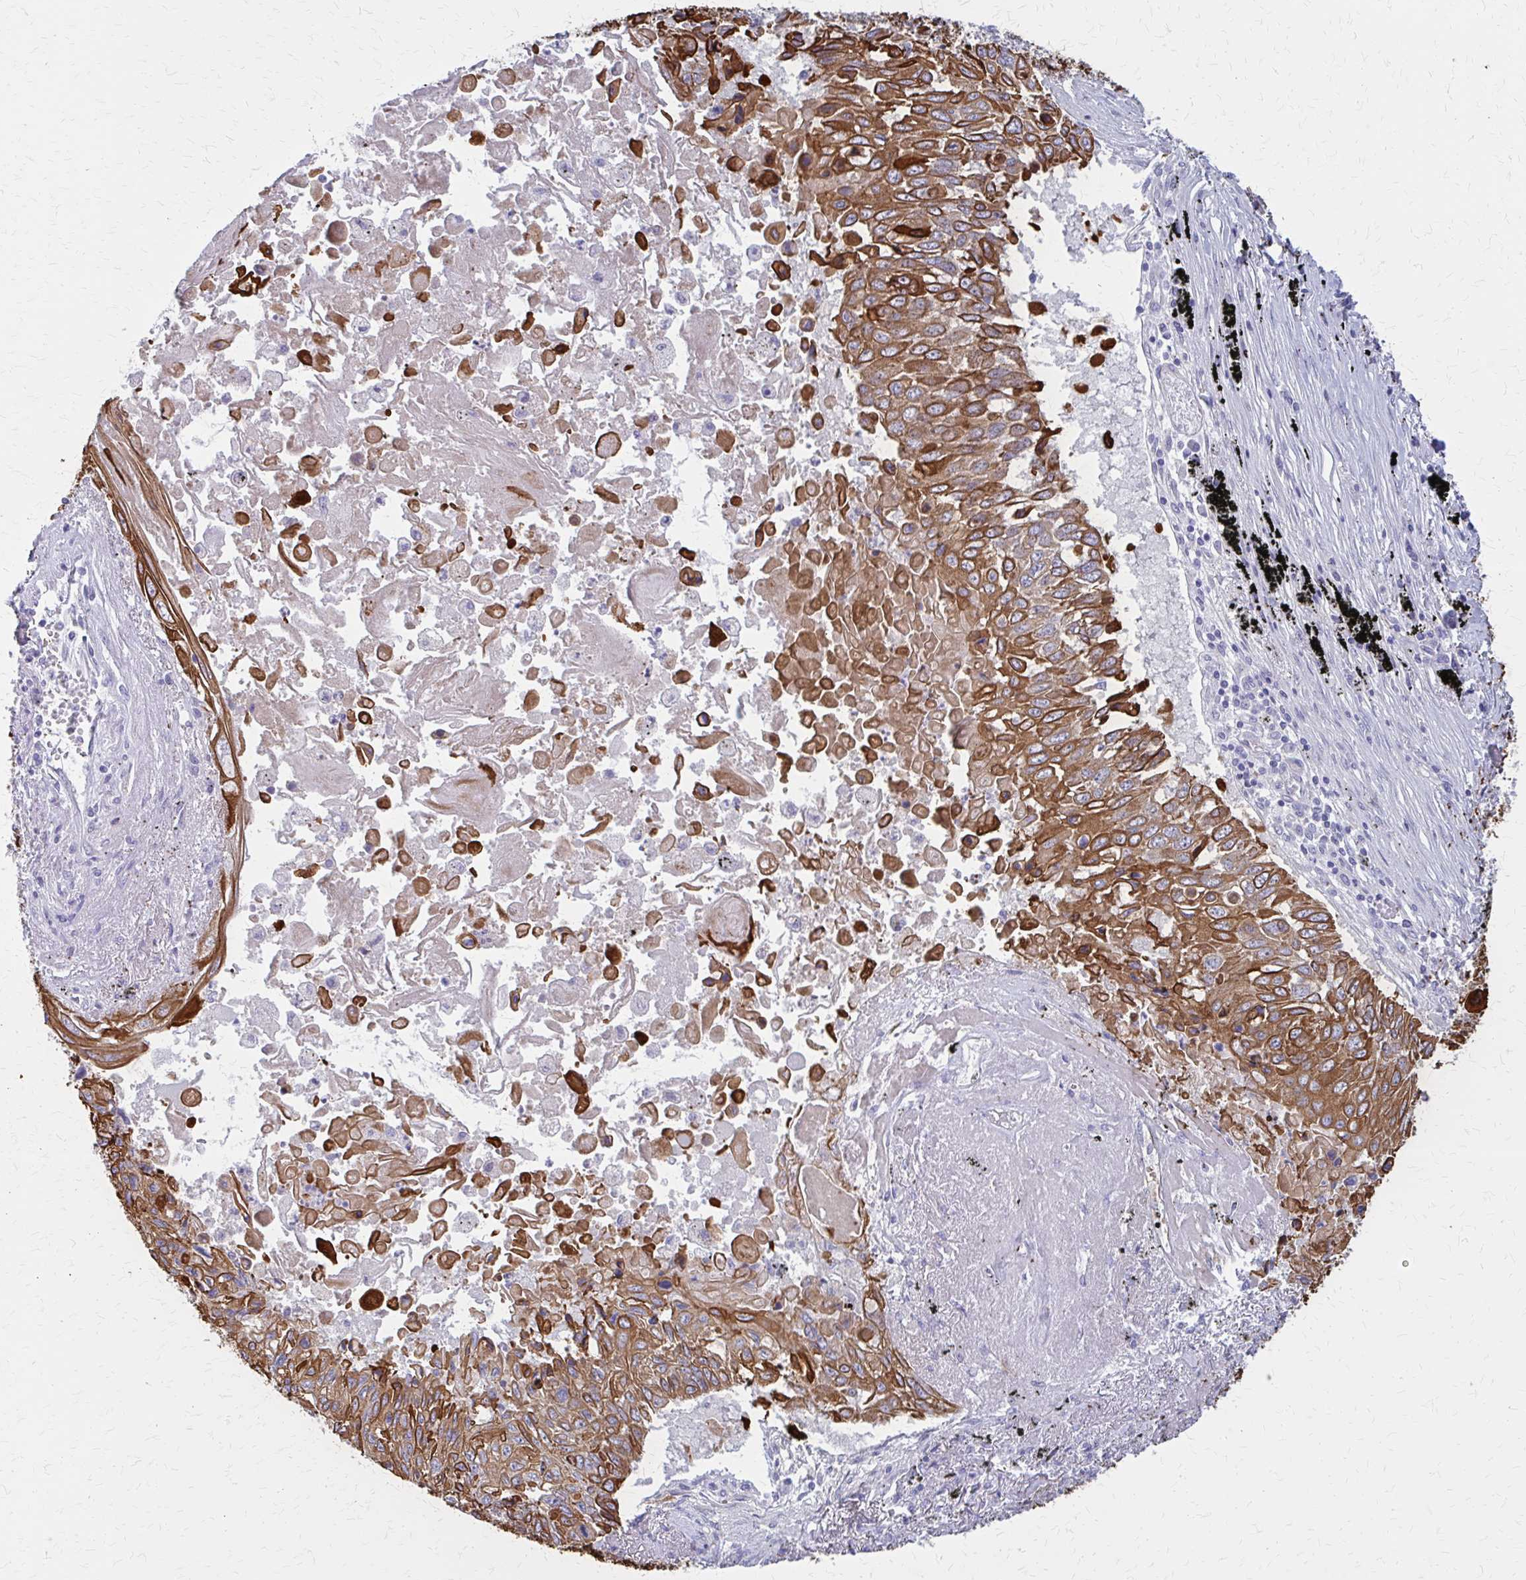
{"staining": {"intensity": "strong", "quantity": ">75%", "location": "cytoplasmic/membranous"}, "tissue": "lung cancer", "cell_type": "Tumor cells", "image_type": "cancer", "snomed": [{"axis": "morphology", "description": "Squamous cell carcinoma, NOS"}, {"axis": "topography", "description": "Lung"}], "caption": "Lung squamous cell carcinoma stained with DAB (3,3'-diaminobenzidine) immunohistochemistry (IHC) exhibits high levels of strong cytoplasmic/membranous expression in approximately >75% of tumor cells.", "gene": "GLYATL2", "patient": {"sex": "male", "age": 75}}